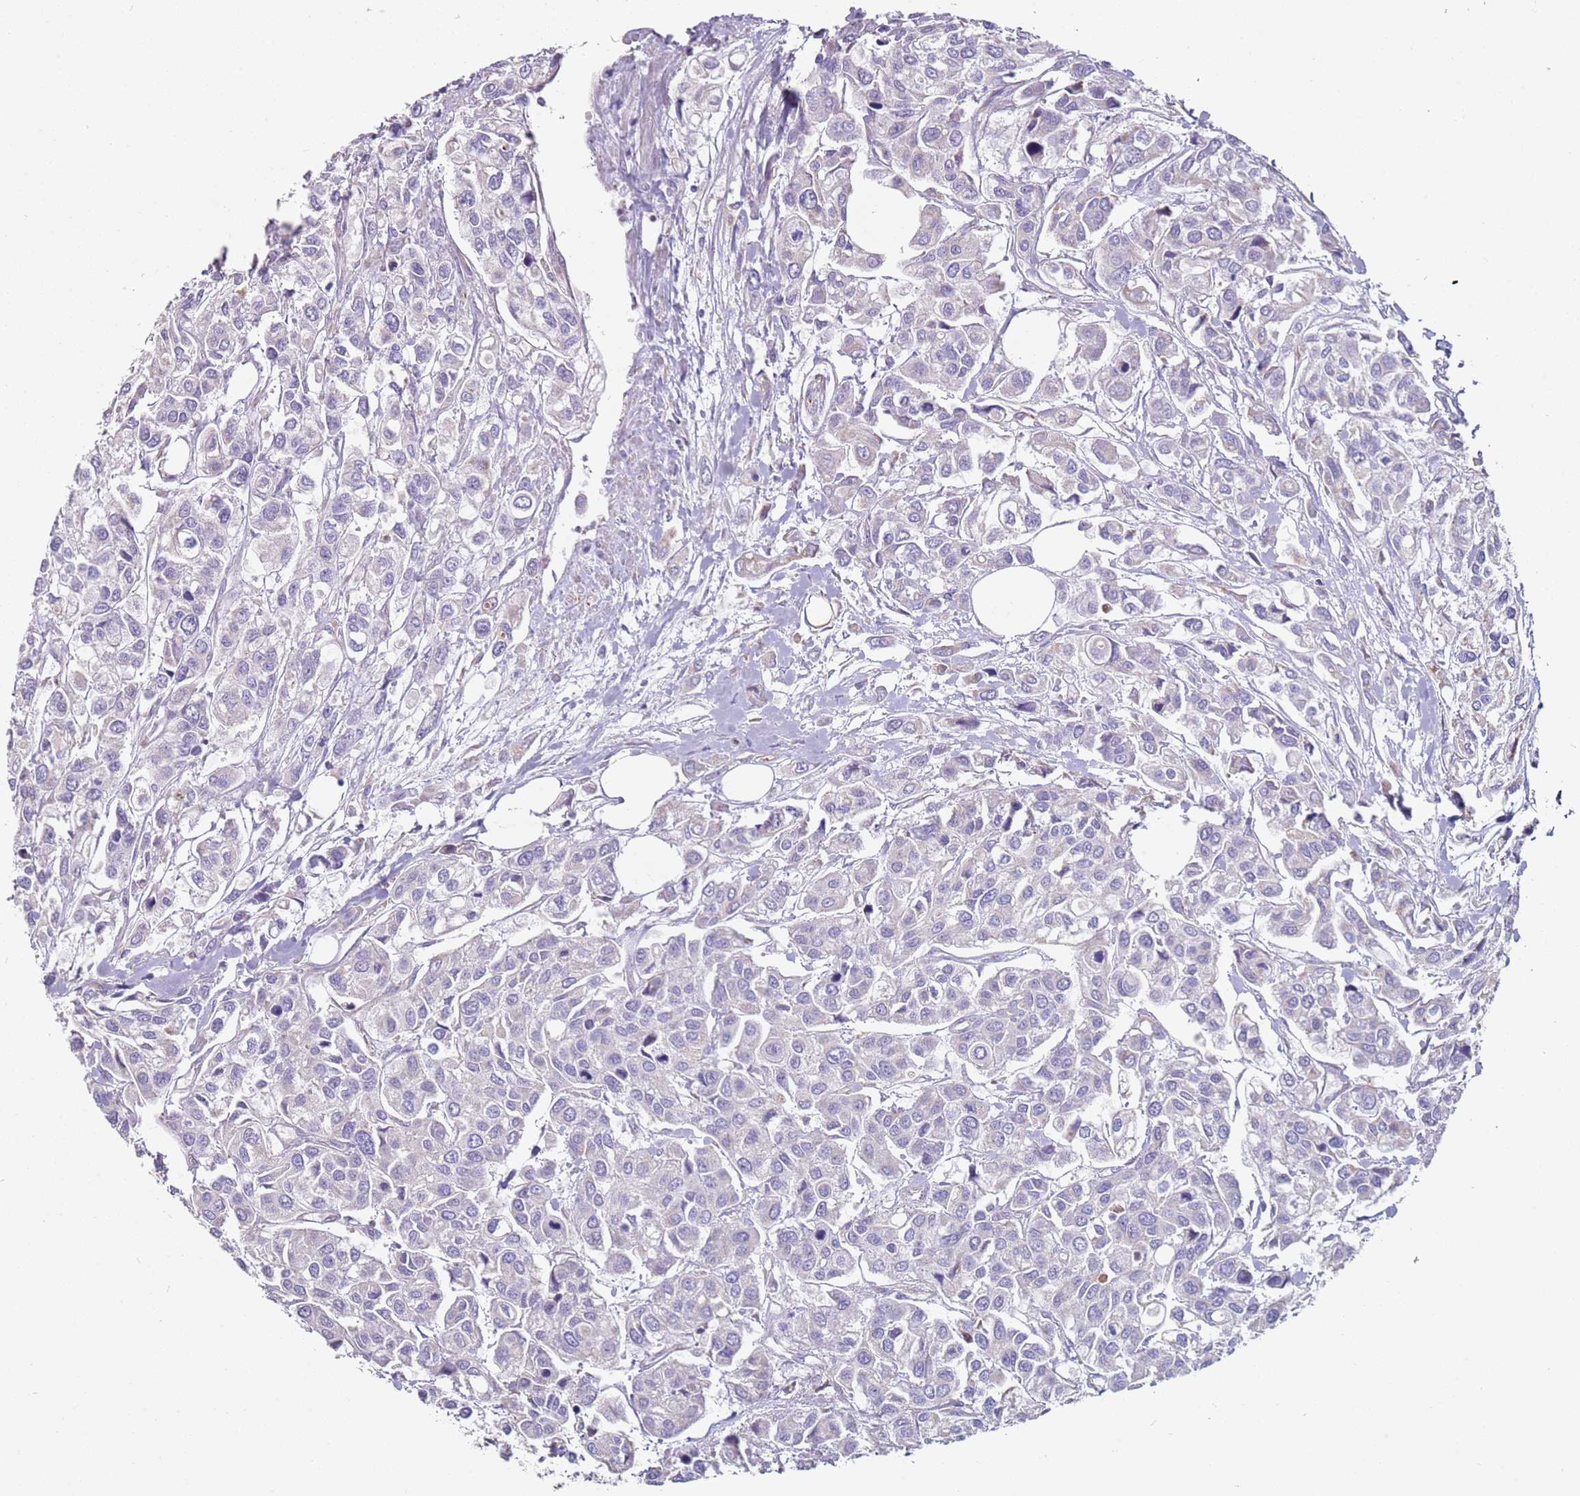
{"staining": {"intensity": "negative", "quantity": "none", "location": "none"}, "tissue": "urothelial cancer", "cell_type": "Tumor cells", "image_type": "cancer", "snomed": [{"axis": "morphology", "description": "Urothelial carcinoma, High grade"}, {"axis": "topography", "description": "Urinary bladder"}], "caption": "Protein analysis of urothelial cancer demonstrates no significant staining in tumor cells.", "gene": "ALS2", "patient": {"sex": "male", "age": 67}}